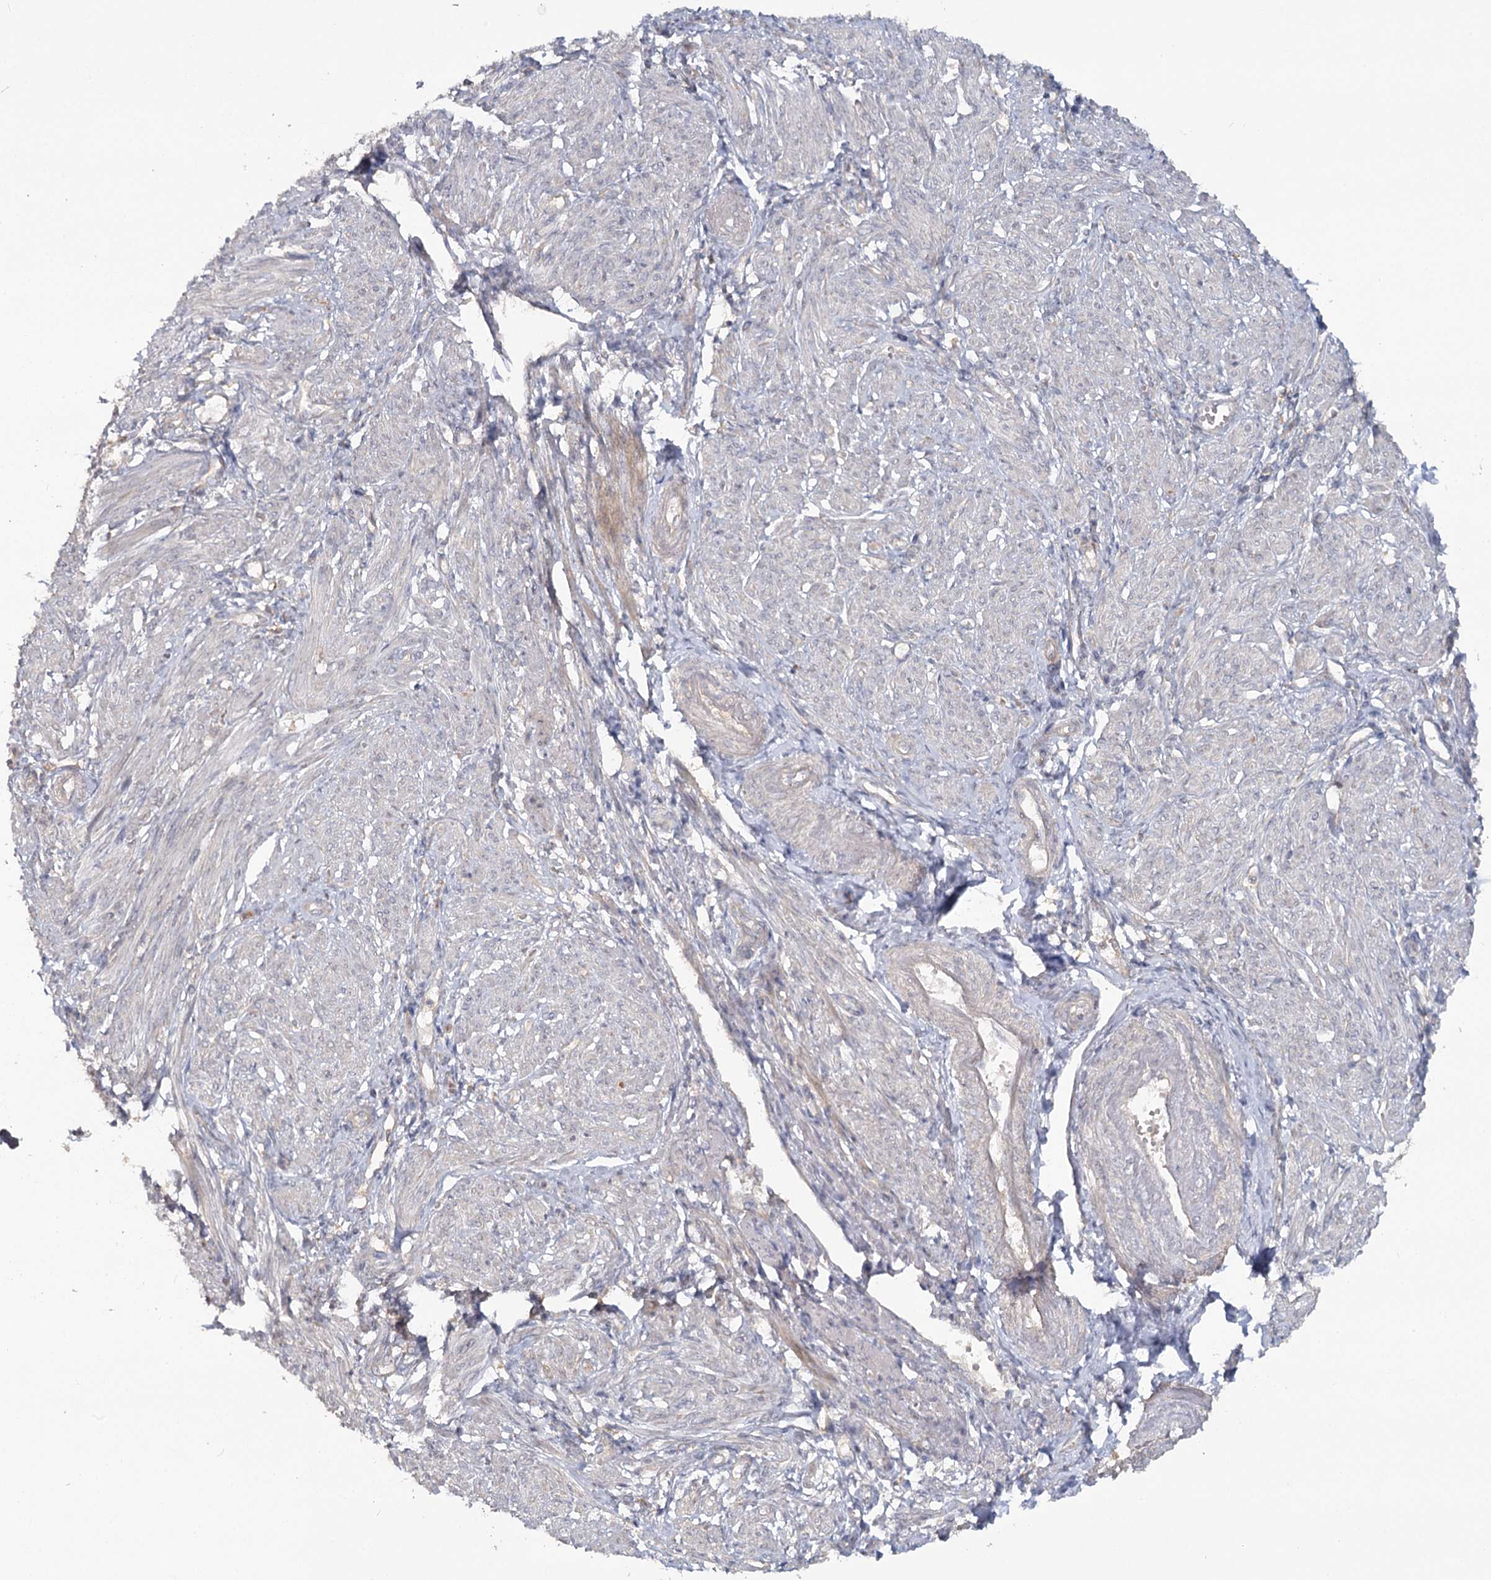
{"staining": {"intensity": "weak", "quantity": "<25%", "location": "cytoplasmic/membranous"}, "tissue": "smooth muscle", "cell_type": "Smooth muscle cells", "image_type": "normal", "snomed": [{"axis": "morphology", "description": "Normal tissue, NOS"}, {"axis": "topography", "description": "Smooth muscle"}], "caption": "Unremarkable smooth muscle was stained to show a protein in brown. There is no significant staining in smooth muscle cells. (DAB immunohistochemistry visualized using brightfield microscopy, high magnification).", "gene": "ANGPTL5", "patient": {"sex": "female", "age": 39}}